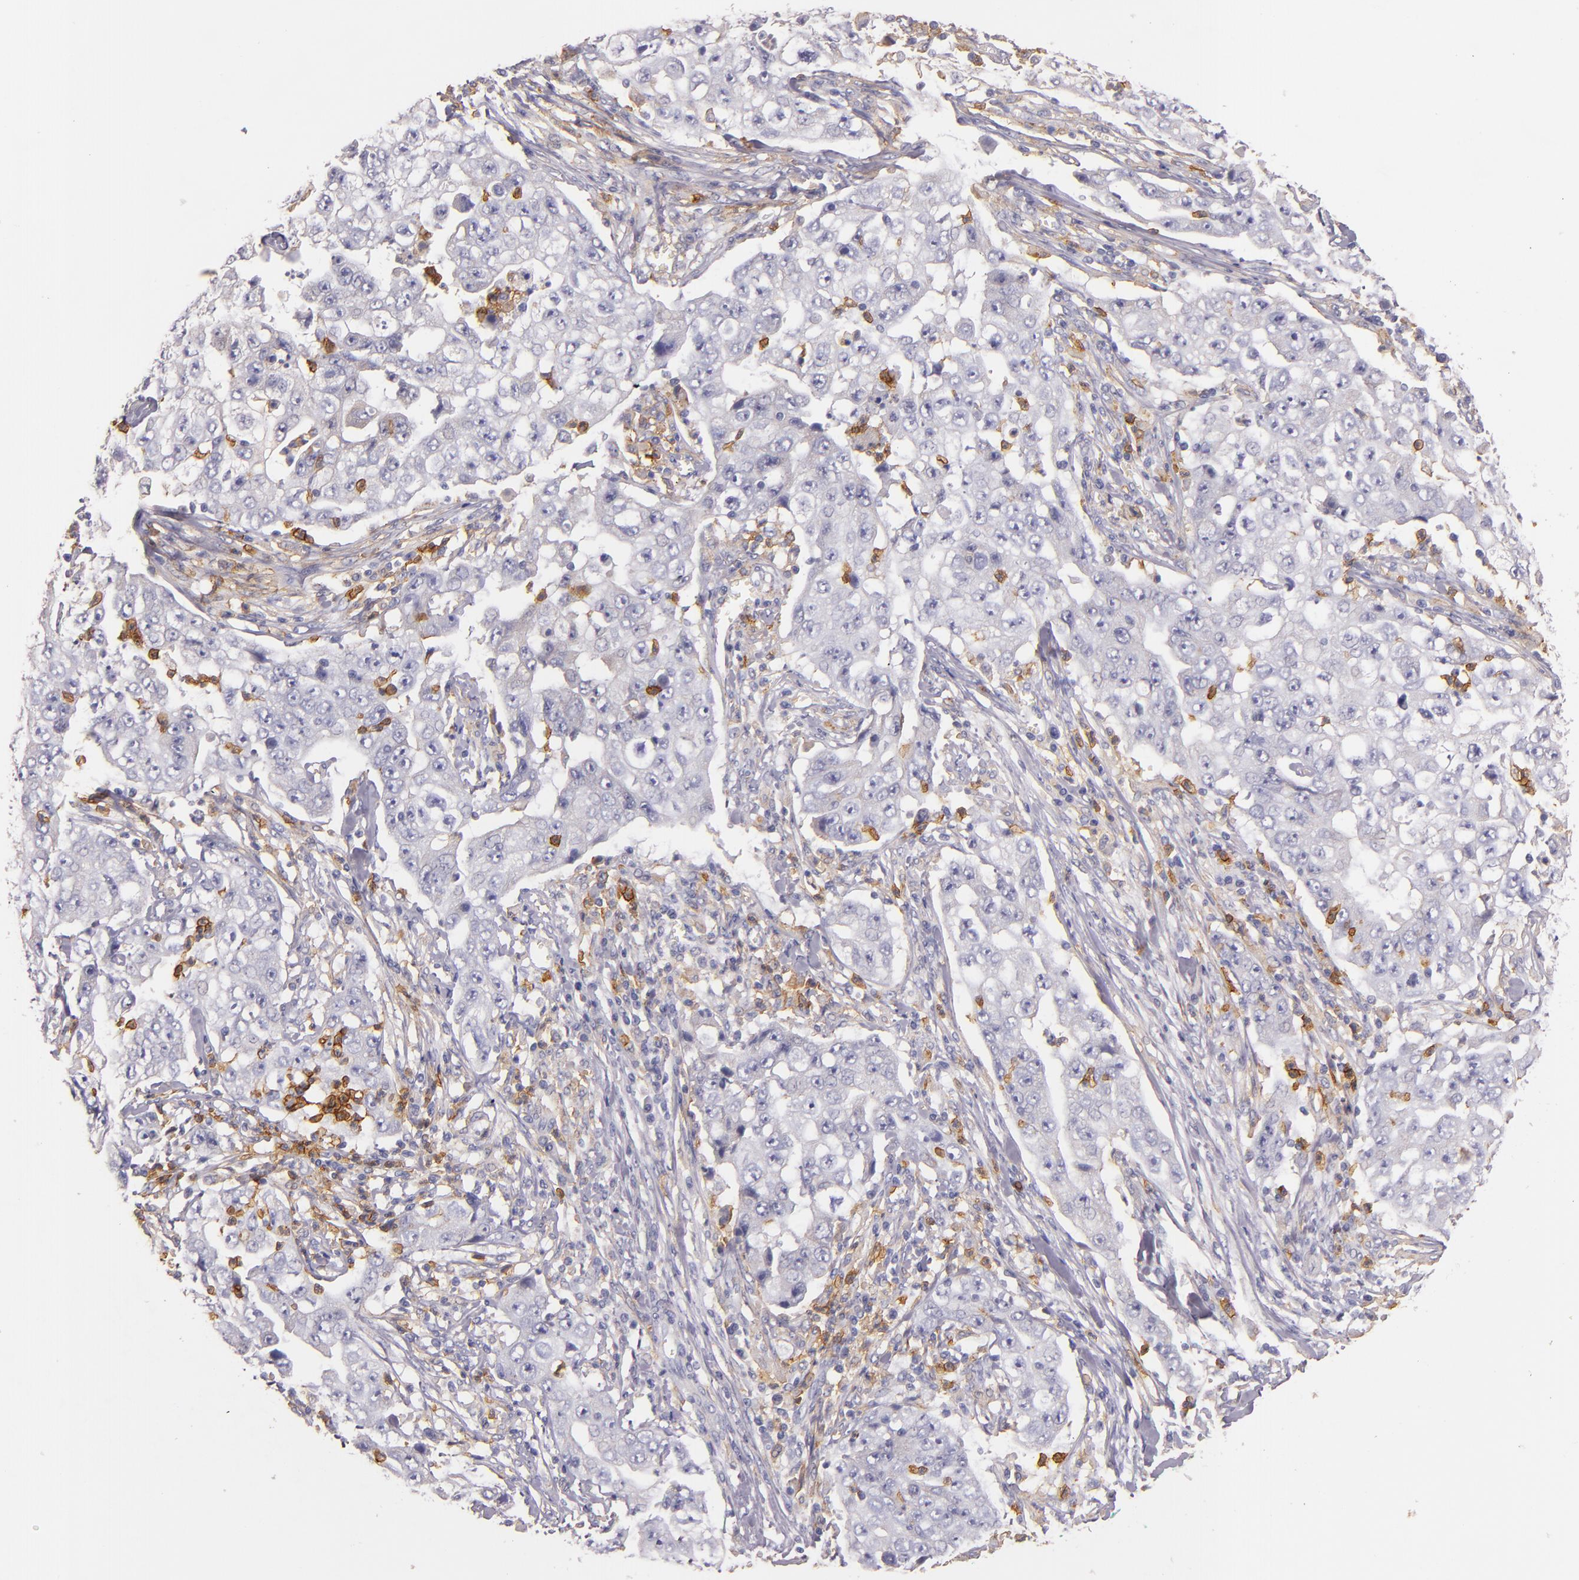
{"staining": {"intensity": "weak", "quantity": "<25%", "location": "cytoplasmic/membranous"}, "tissue": "lung cancer", "cell_type": "Tumor cells", "image_type": "cancer", "snomed": [{"axis": "morphology", "description": "Squamous cell carcinoma, NOS"}, {"axis": "topography", "description": "Lung"}], "caption": "Tumor cells show no significant positivity in squamous cell carcinoma (lung).", "gene": "C5AR1", "patient": {"sex": "male", "age": 64}}